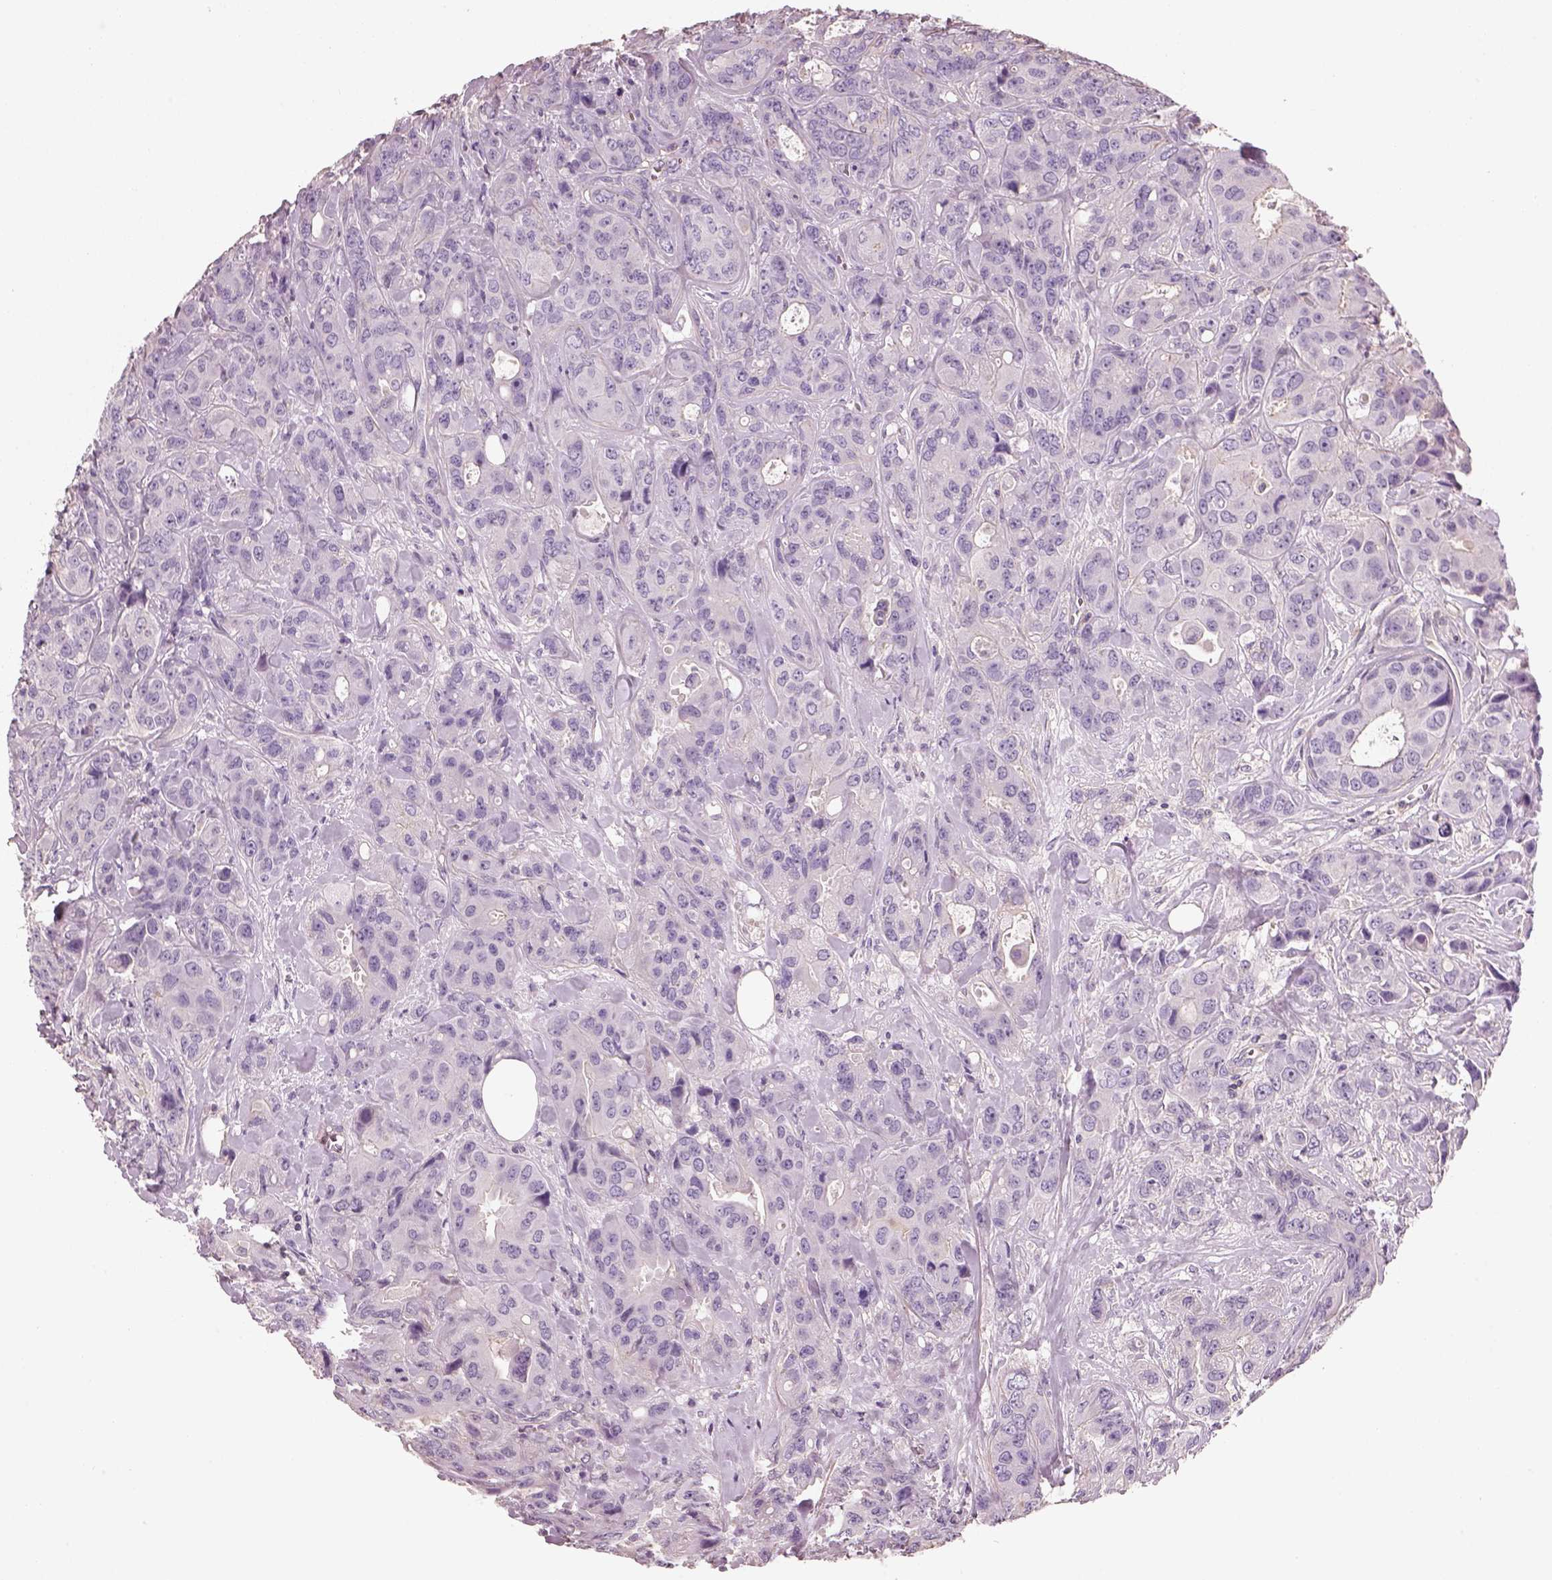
{"staining": {"intensity": "negative", "quantity": "none", "location": "none"}, "tissue": "breast cancer", "cell_type": "Tumor cells", "image_type": "cancer", "snomed": [{"axis": "morphology", "description": "Duct carcinoma"}, {"axis": "topography", "description": "Breast"}], "caption": "Tumor cells show no significant expression in invasive ductal carcinoma (breast). Brightfield microscopy of IHC stained with DAB (brown) and hematoxylin (blue), captured at high magnification.", "gene": "OTUD6A", "patient": {"sex": "female", "age": 43}}